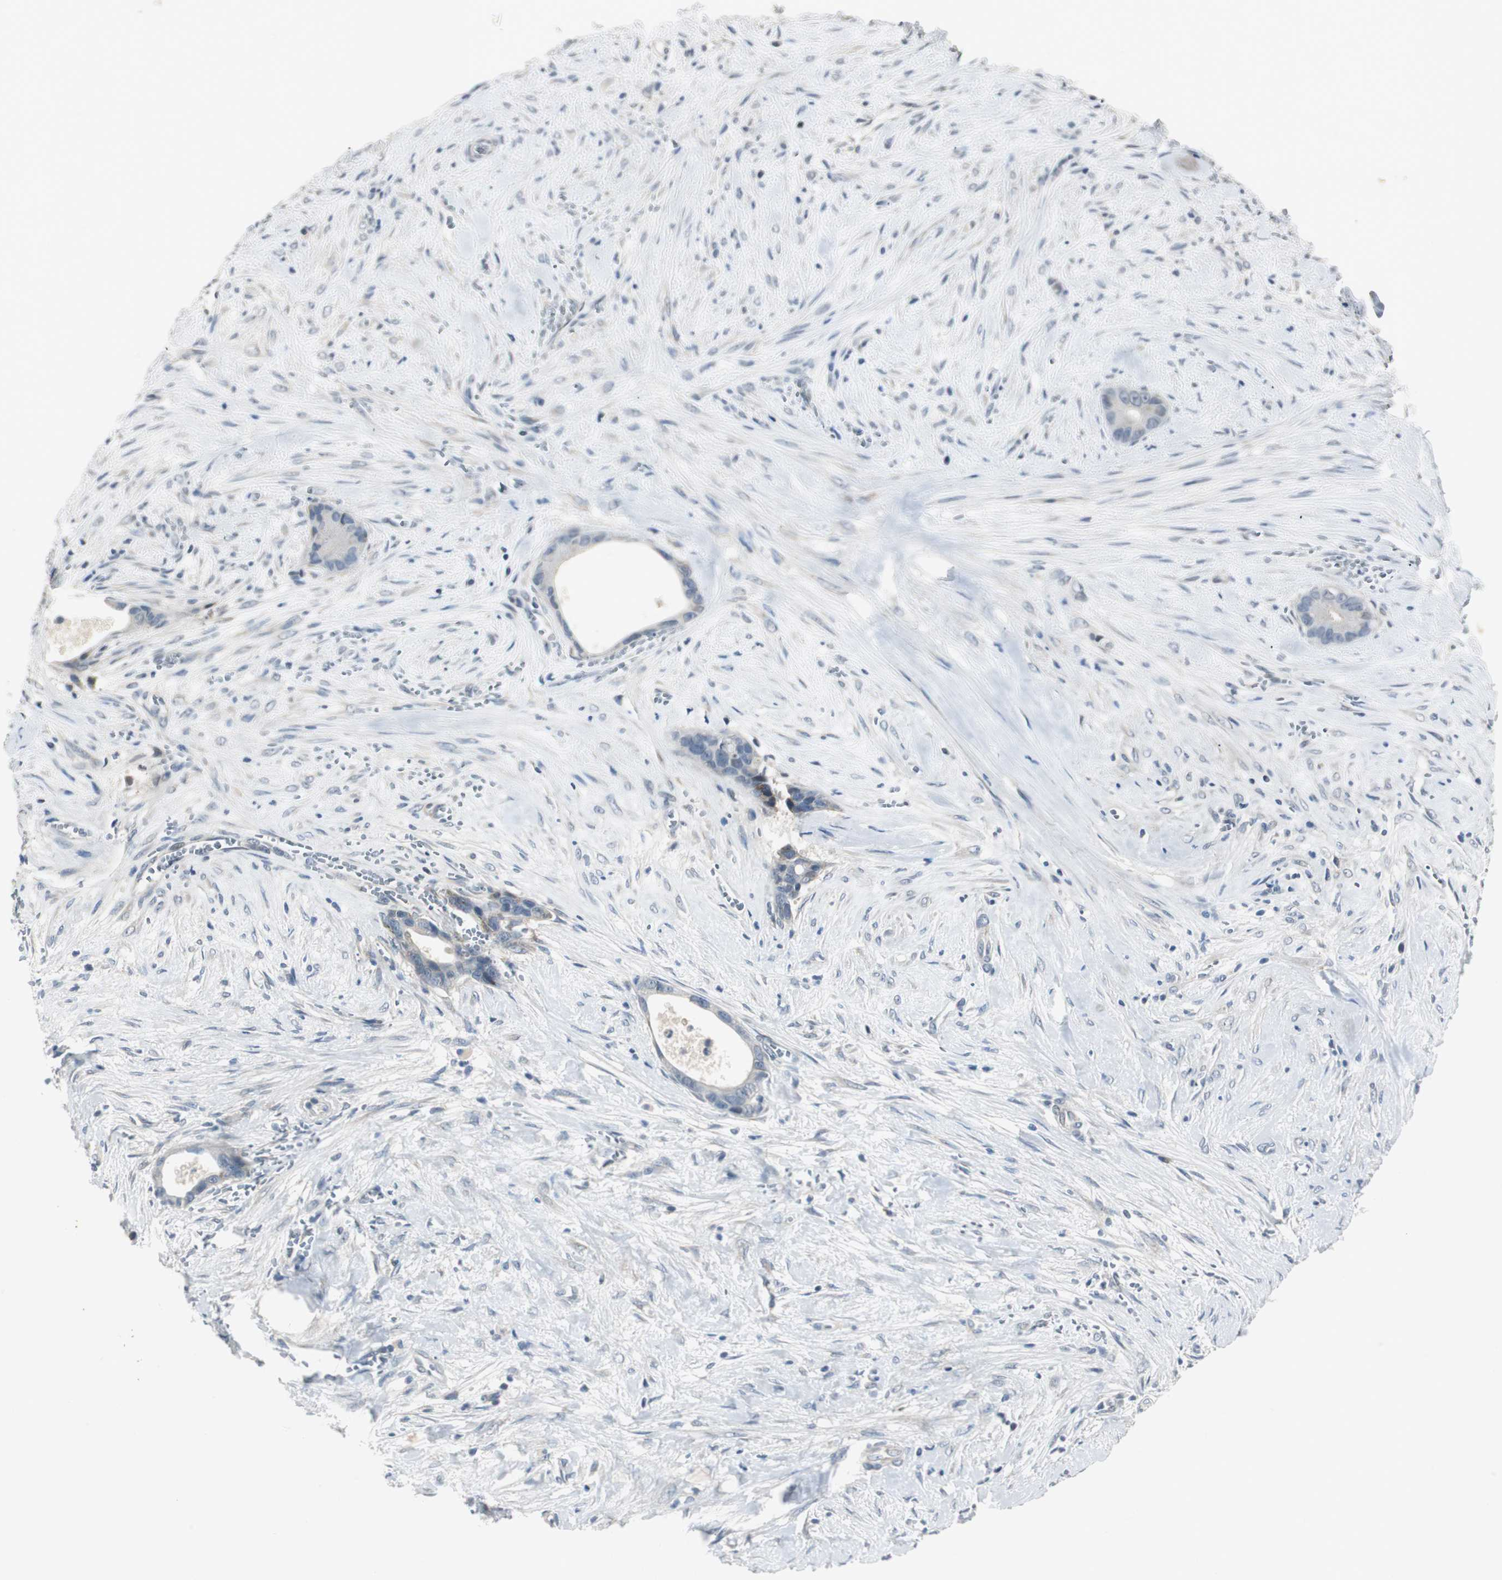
{"staining": {"intensity": "weak", "quantity": "<25%", "location": "cytoplasmic/membranous"}, "tissue": "liver cancer", "cell_type": "Tumor cells", "image_type": "cancer", "snomed": [{"axis": "morphology", "description": "Cholangiocarcinoma"}, {"axis": "topography", "description": "Liver"}], "caption": "Cholangiocarcinoma (liver) was stained to show a protein in brown. There is no significant expression in tumor cells.", "gene": "MYT1", "patient": {"sex": "female", "age": 55}}